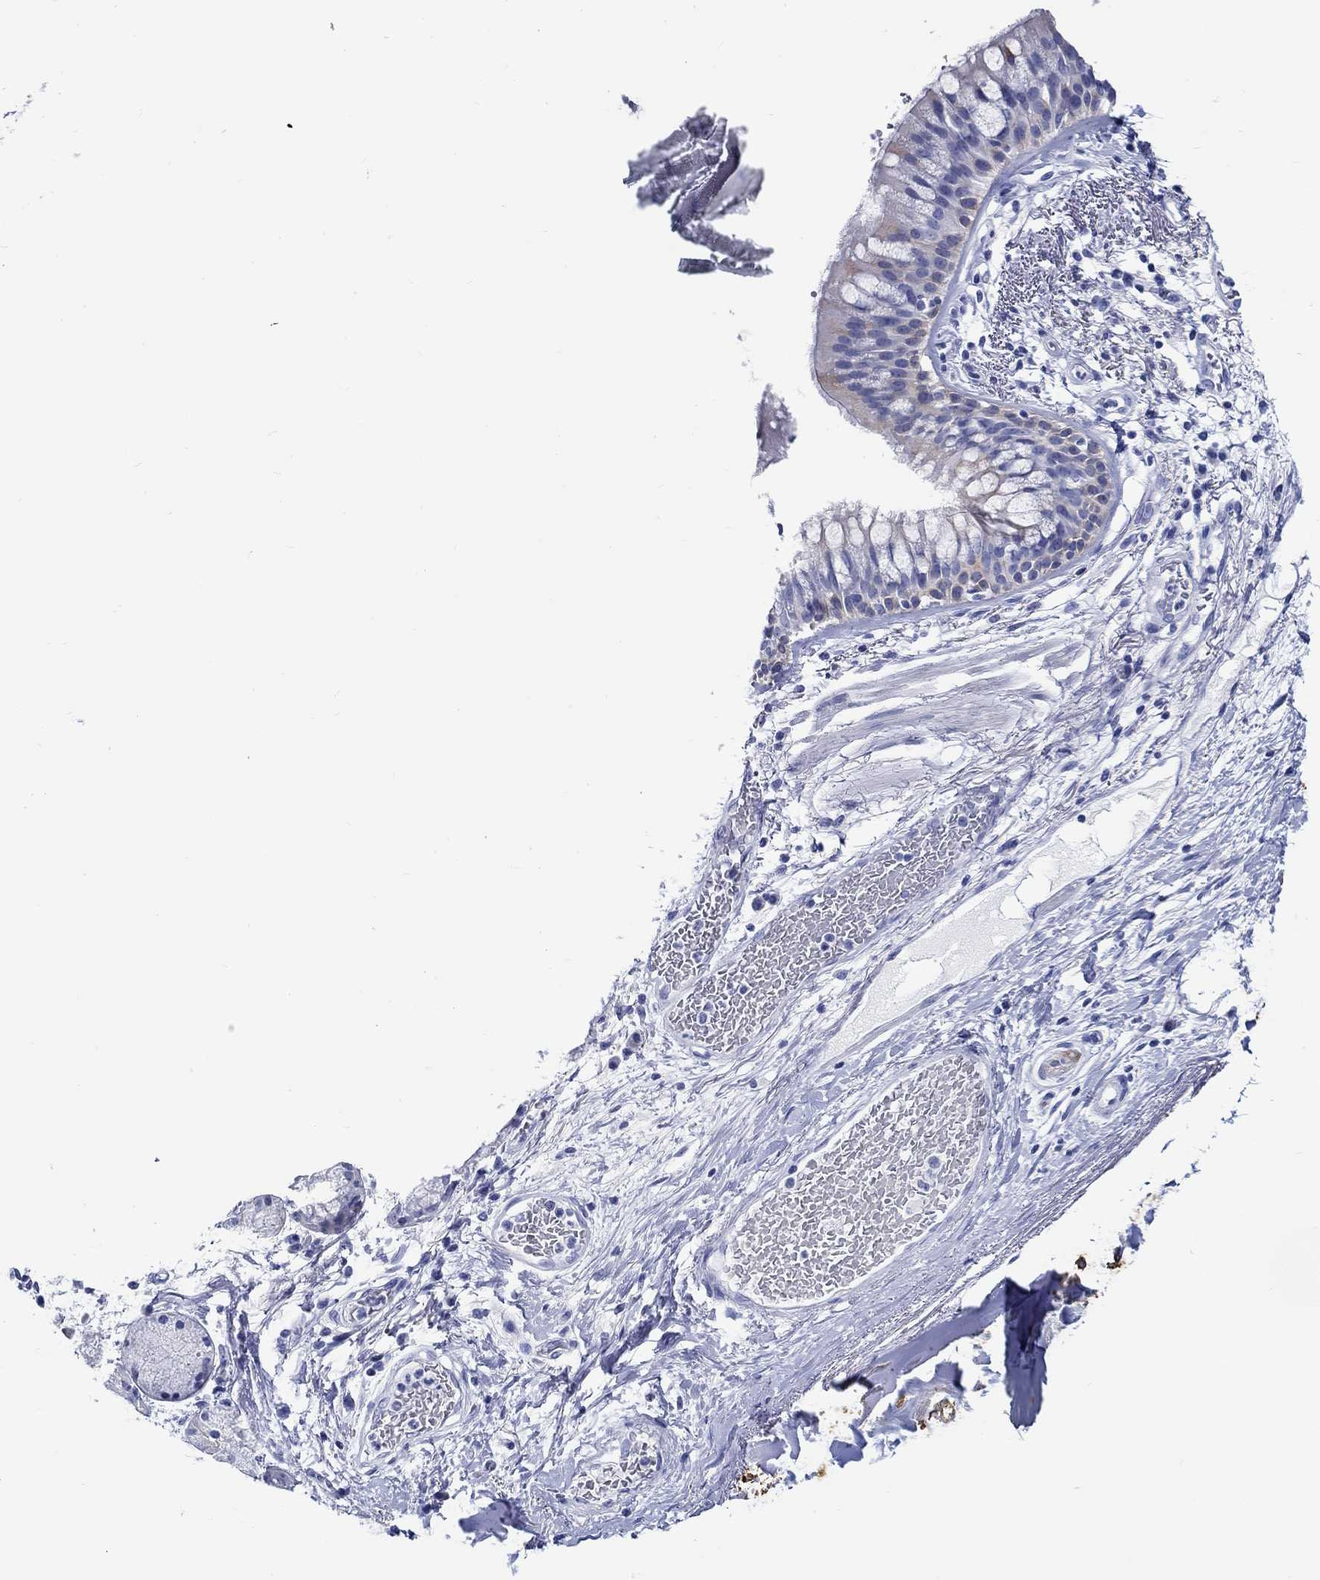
{"staining": {"intensity": "negative", "quantity": "none", "location": "none"}, "tissue": "bronchus", "cell_type": "Respiratory epithelial cells", "image_type": "normal", "snomed": [{"axis": "morphology", "description": "Normal tissue, NOS"}, {"axis": "topography", "description": "Bronchus"}, {"axis": "topography", "description": "Lung"}], "caption": "High magnification brightfield microscopy of normal bronchus stained with DAB (3,3'-diaminobenzidine) (brown) and counterstained with hematoxylin (blue): respiratory epithelial cells show no significant expression. The staining was performed using DAB to visualize the protein expression in brown, while the nuclei were stained in blue with hematoxylin (Magnification: 20x).", "gene": "FBXO2", "patient": {"sex": "female", "age": 57}}